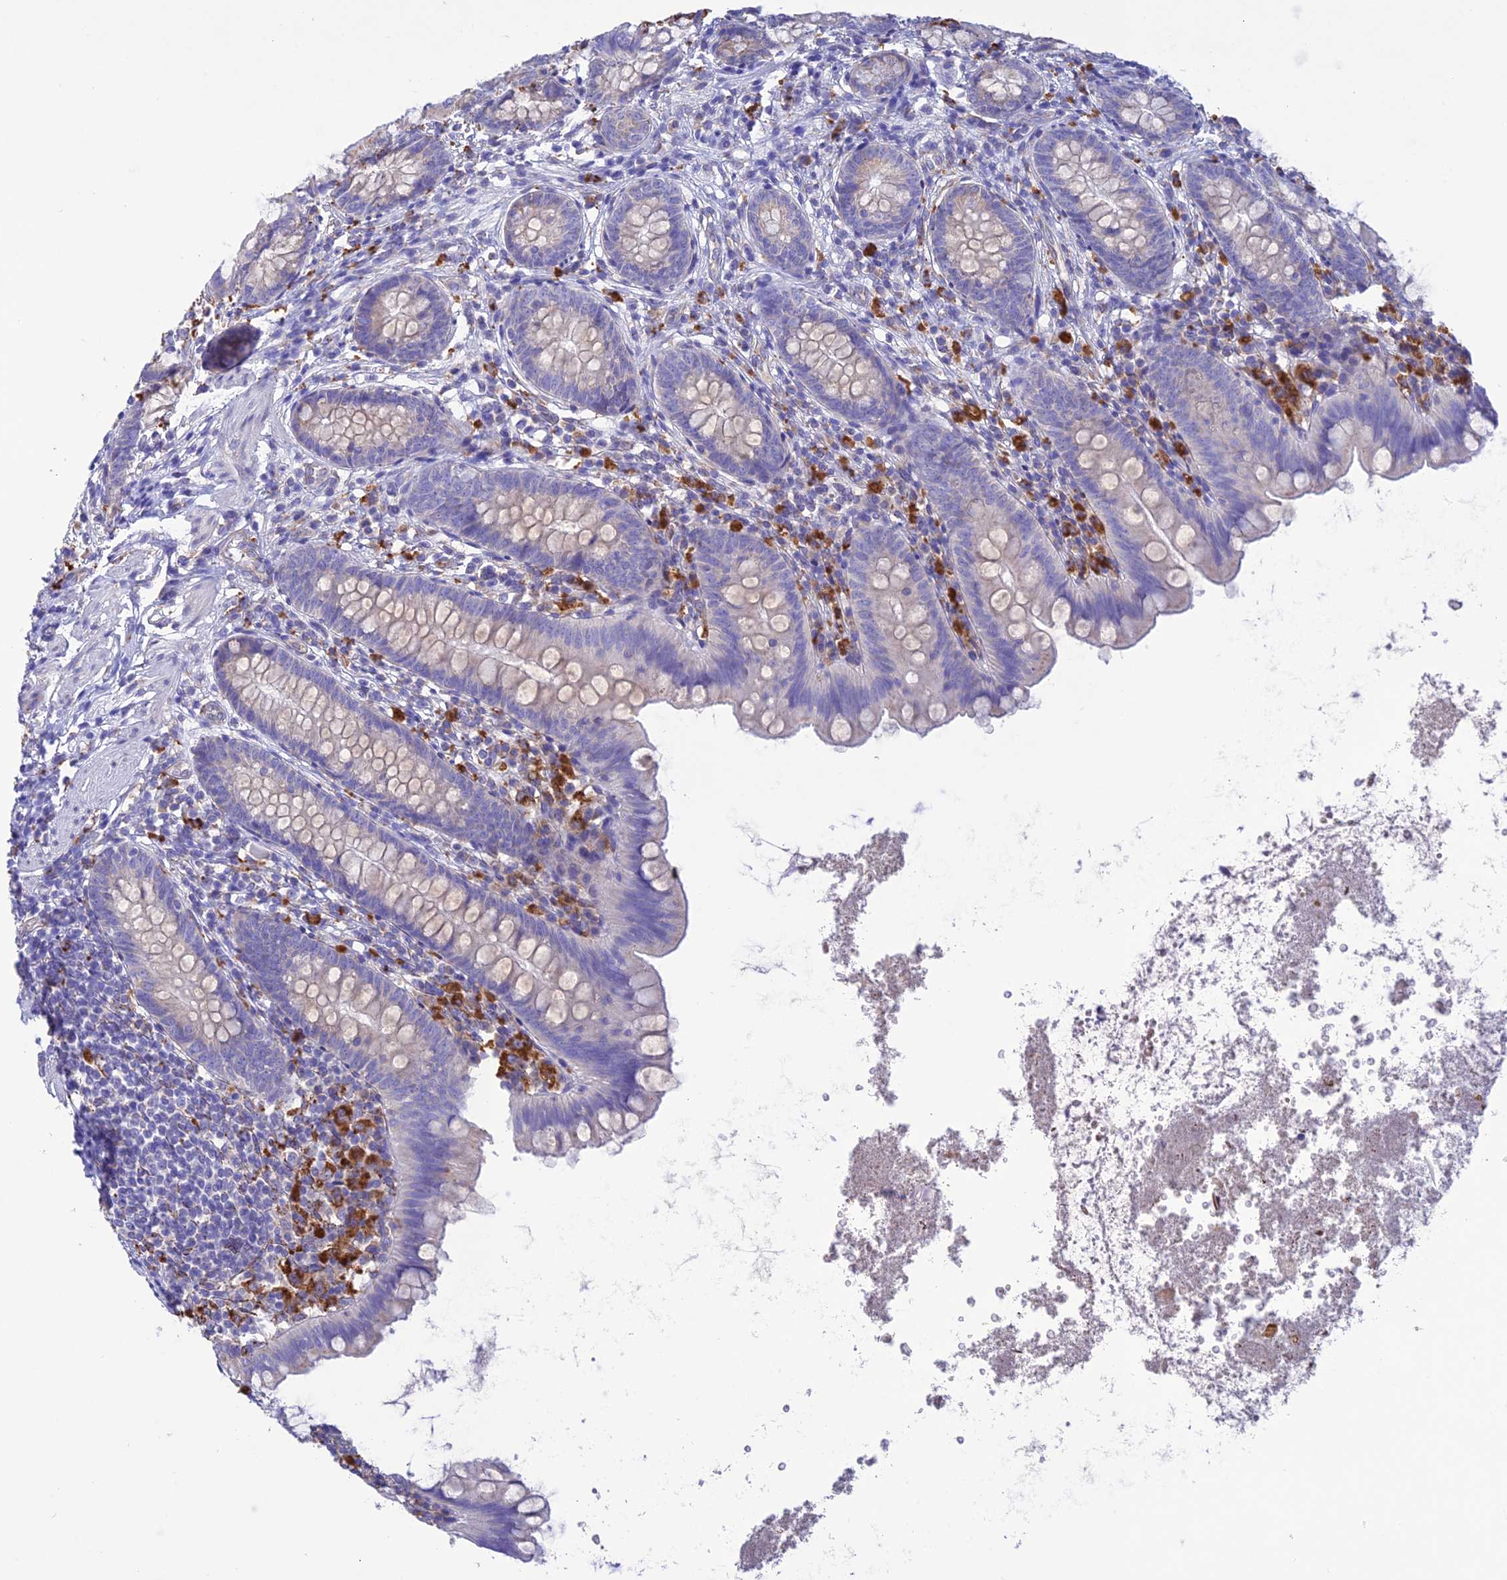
{"staining": {"intensity": "weak", "quantity": "<25%", "location": "cytoplasmic/membranous"}, "tissue": "appendix", "cell_type": "Glandular cells", "image_type": "normal", "snomed": [{"axis": "morphology", "description": "Normal tissue, NOS"}, {"axis": "topography", "description": "Appendix"}], "caption": "Immunohistochemistry (IHC) photomicrograph of unremarkable appendix stained for a protein (brown), which shows no expression in glandular cells. (DAB (3,3'-diaminobenzidine) immunohistochemistry (IHC) visualized using brightfield microscopy, high magnification).", "gene": "ENSG00000255439", "patient": {"sex": "female", "age": 62}}